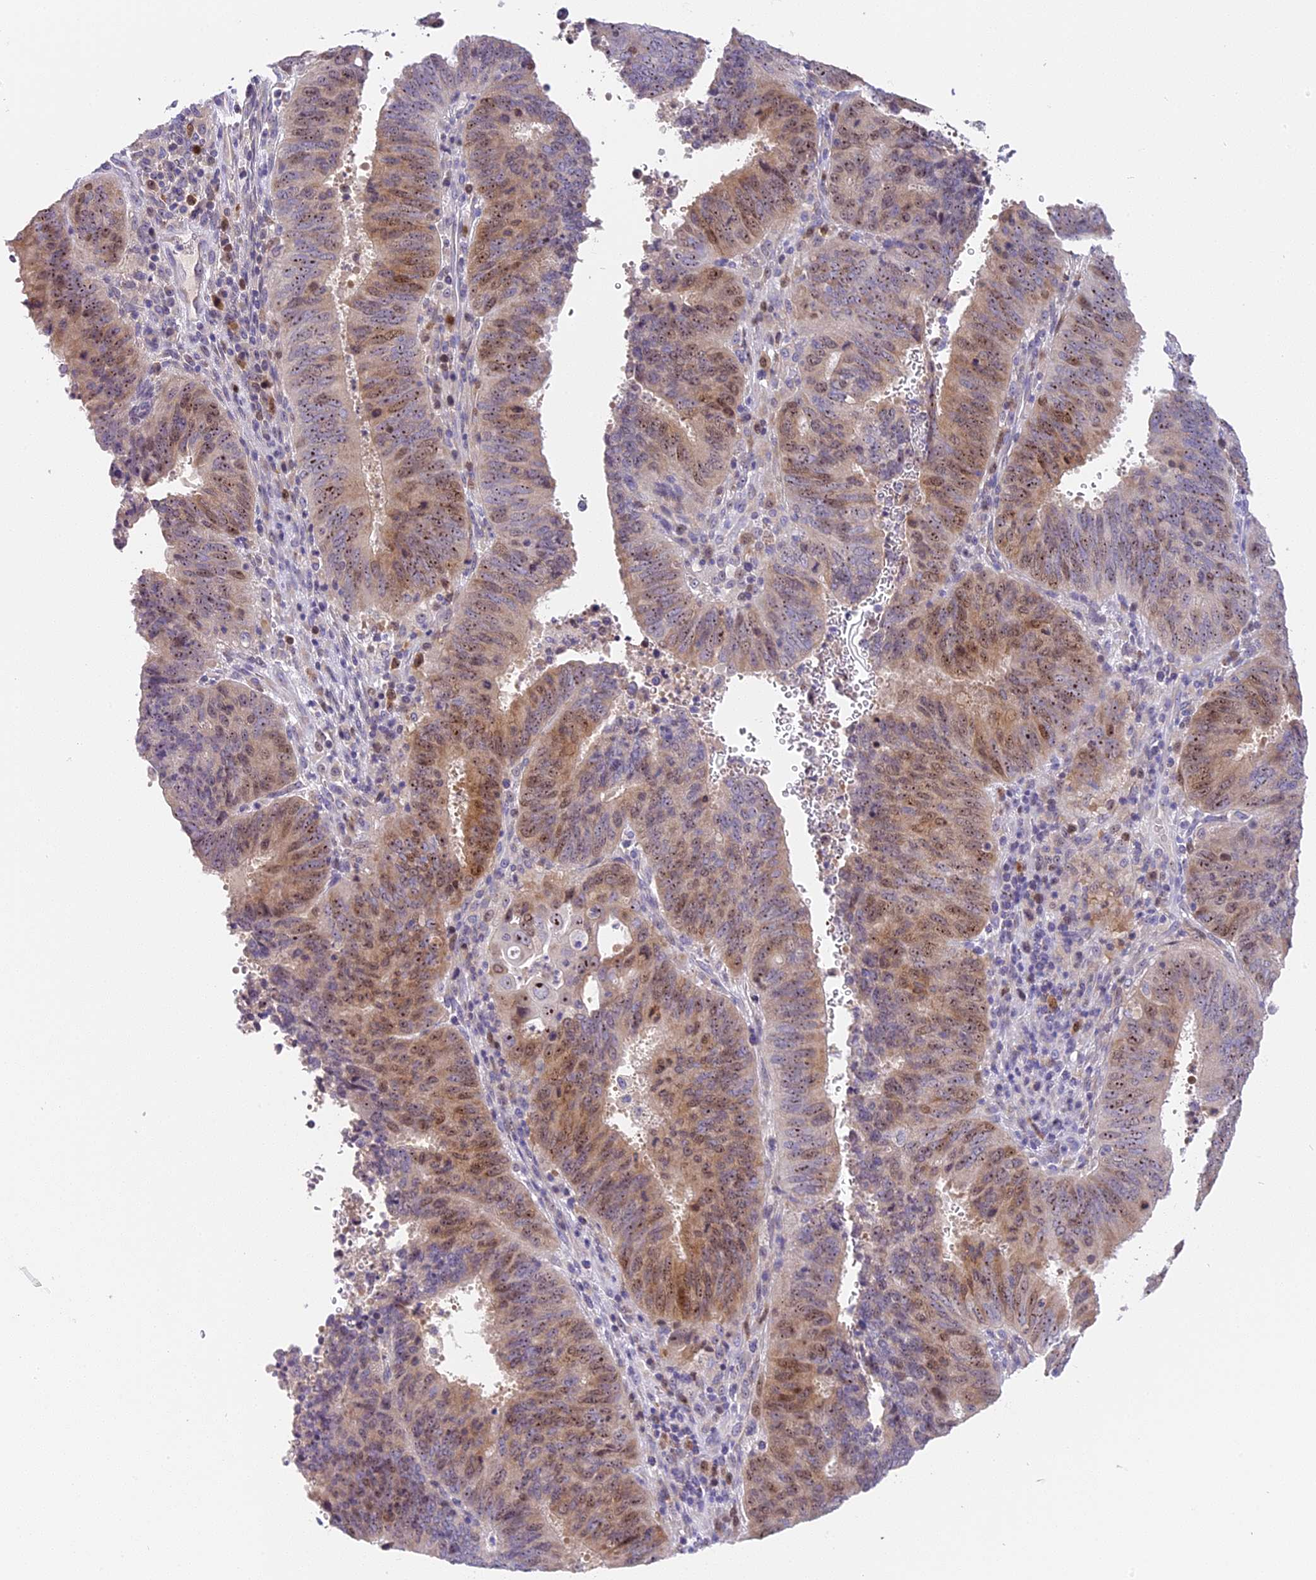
{"staining": {"intensity": "moderate", "quantity": "25%-75%", "location": "nuclear"}, "tissue": "cervical cancer", "cell_type": "Tumor cells", "image_type": "cancer", "snomed": [{"axis": "morphology", "description": "Adenocarcinoma, NOS"}, {"axis": "topography", "description": "Cervix"}], "caption": "Cervical cancer stained with a brown dye demonstrates moderate nuclear positive staining in approximately 25%-75% of tumor cells.", "gene": "RAD51", "patient": {"sex": "female", "age": 44}}